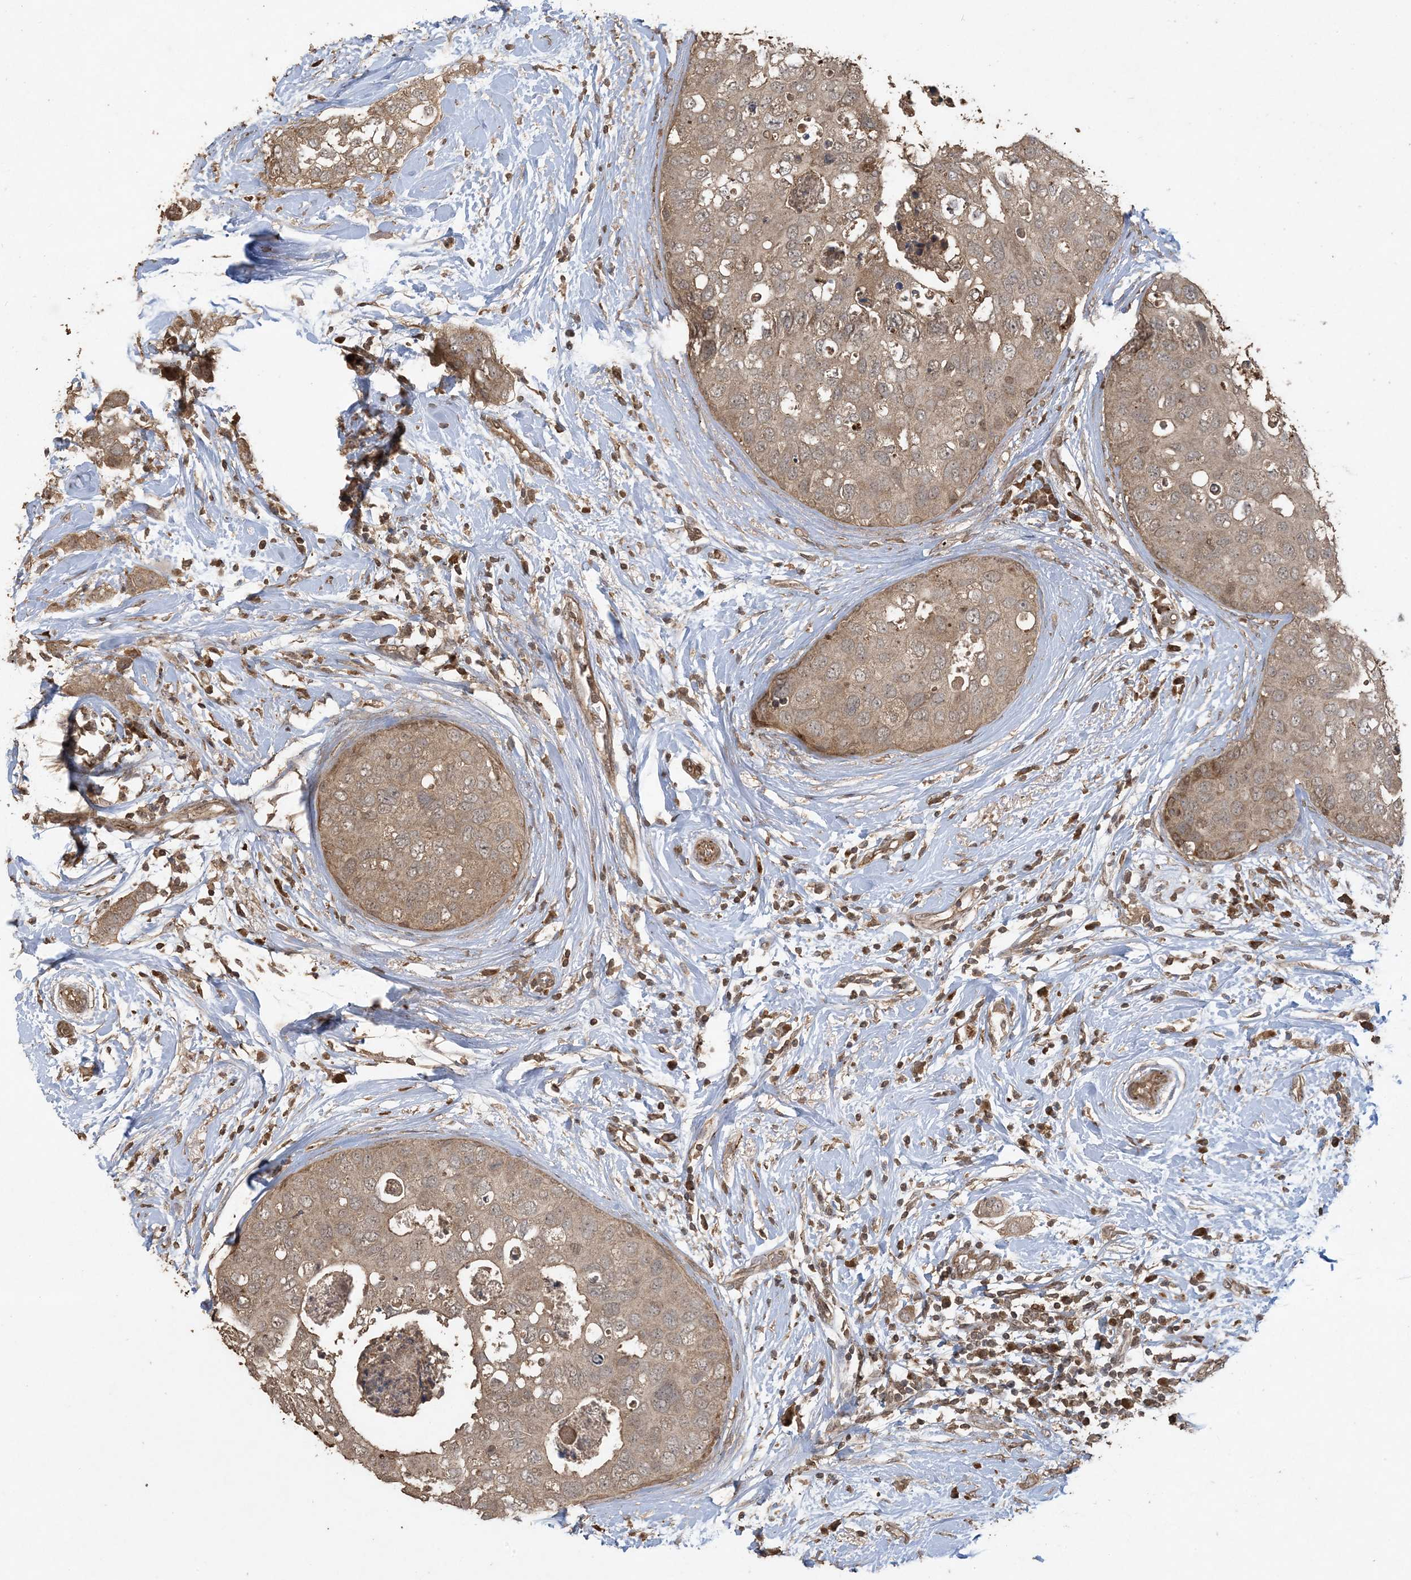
{"staining": {"intensity": "moderate", "quantity": ">75%", "location": "cytoplasmic/membranous"}, "tissue": "breast cancer", "cell_type": "Tumor cells", "image_type": "cancer", "snomed": [{"axis": "morphology", "description": "Duct carcinoma"}, {"axis": "topography", "description": "Breast"}], "caption": "IHC of infiltrating ductal carcinoma (breast) exhibits medium levels of moderate cytoplasmic/membranous expression in about >75% of tumor cells. The staining was performed using DAB (3,3'-diaminobenzidine), with brown indicating positive protein expression. Nuclei are stained blue with hematoxylin.", "gene": "EFCAB8", "patient": {"sex": "female", "age": 50}}